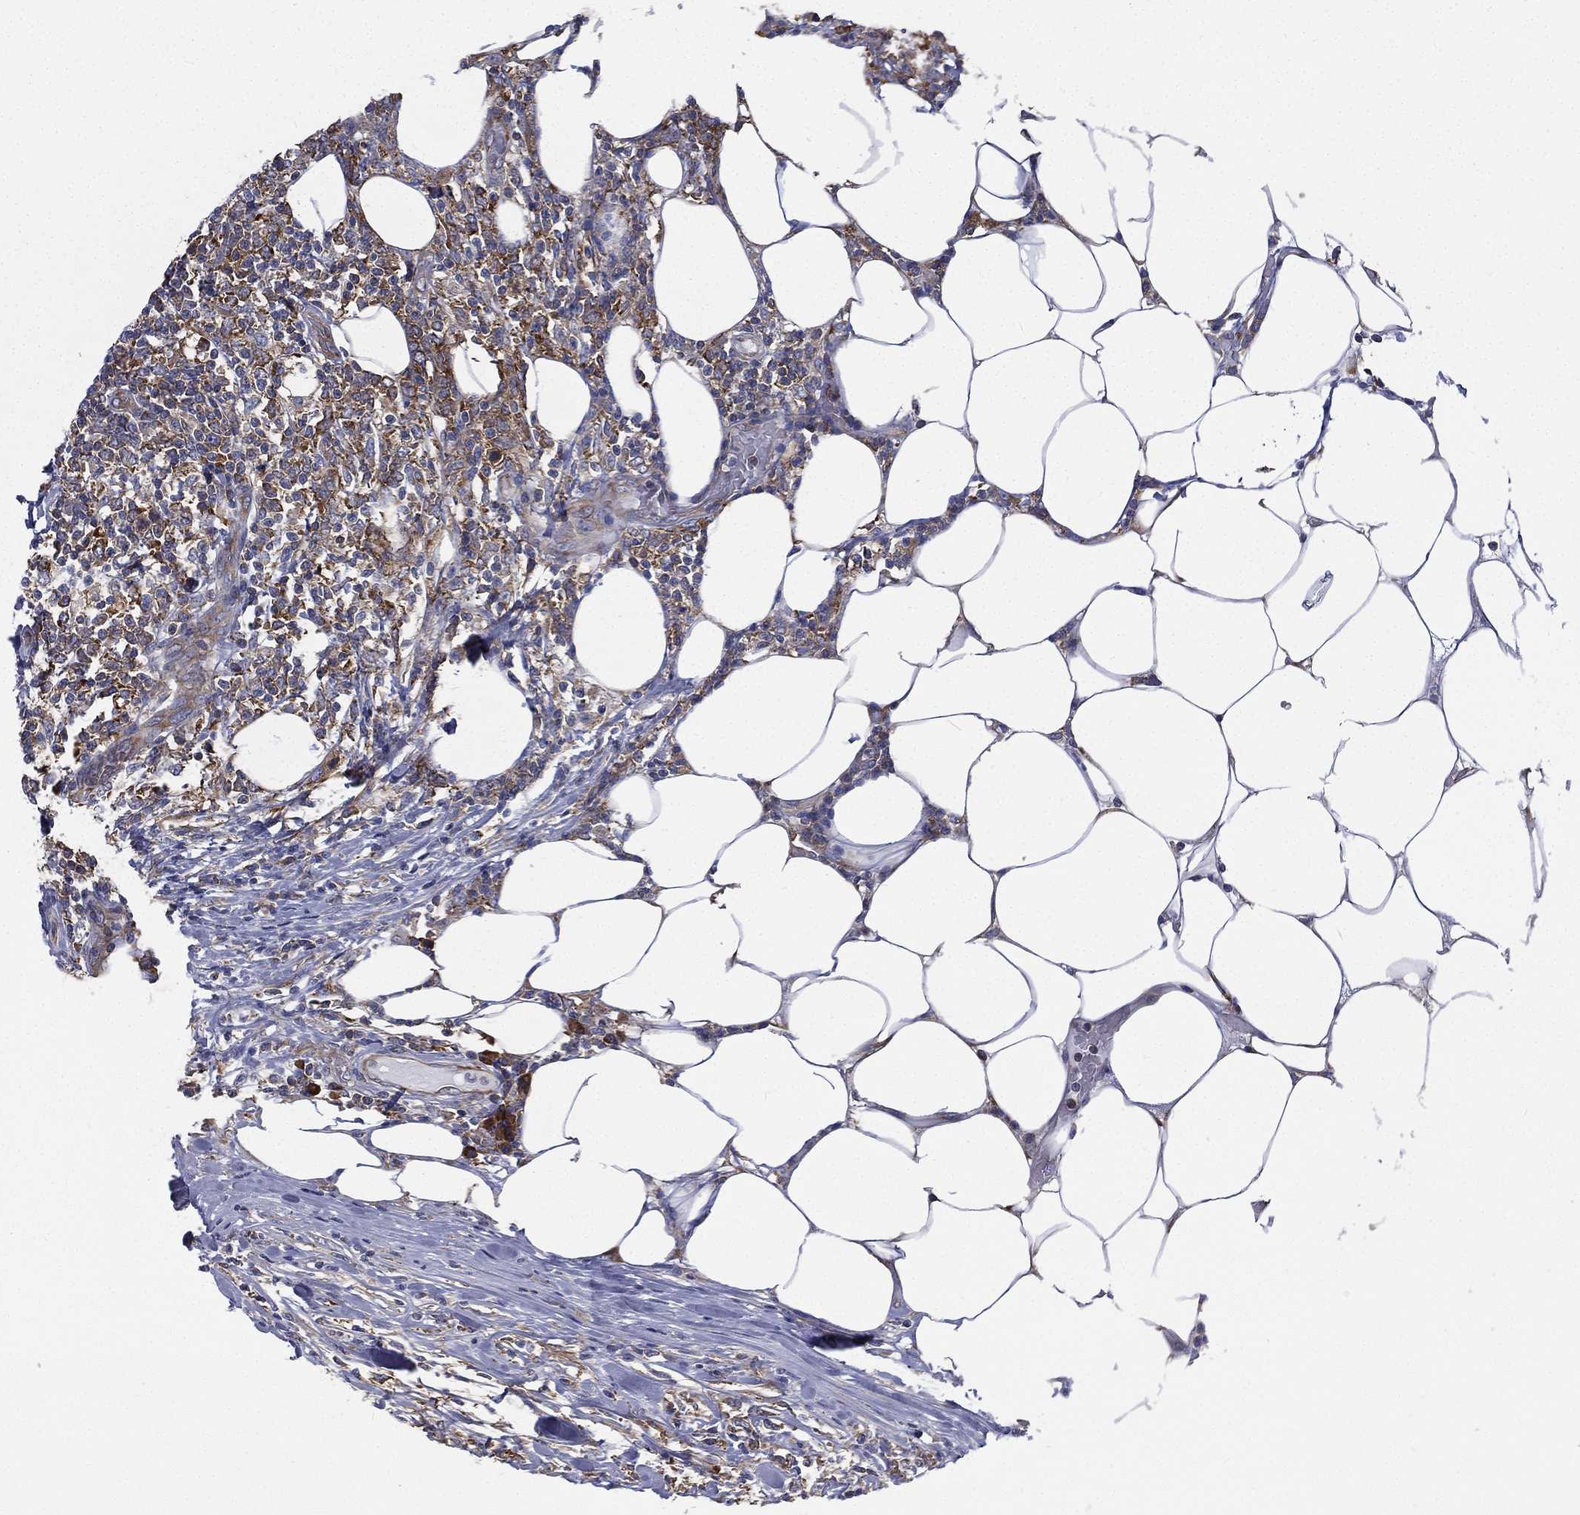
{"staining": {"intensity": "moderate", "quantity": "25%-75%", "location": "cytoplasmic/membranous"}, "tissue": "lymphoma", "cell_type": "Tumor cells", "image_type": "cancer", "snomed": [{"axis": "morphology", "description": "Malignant lymphoma, non-Hodgkin's type, High grade"}, {"axis": "topography", "description": "Lymph node"}], "caption": "This is a micrograph of IHC staining of malignant lymphoma, non-Hodgkin's type (high-grade), which shows moderate expression in the cytoplasmic/membranous of tumor cells.", "gene": "FARSA", "patient": {"sex": "female", "age": 84}}